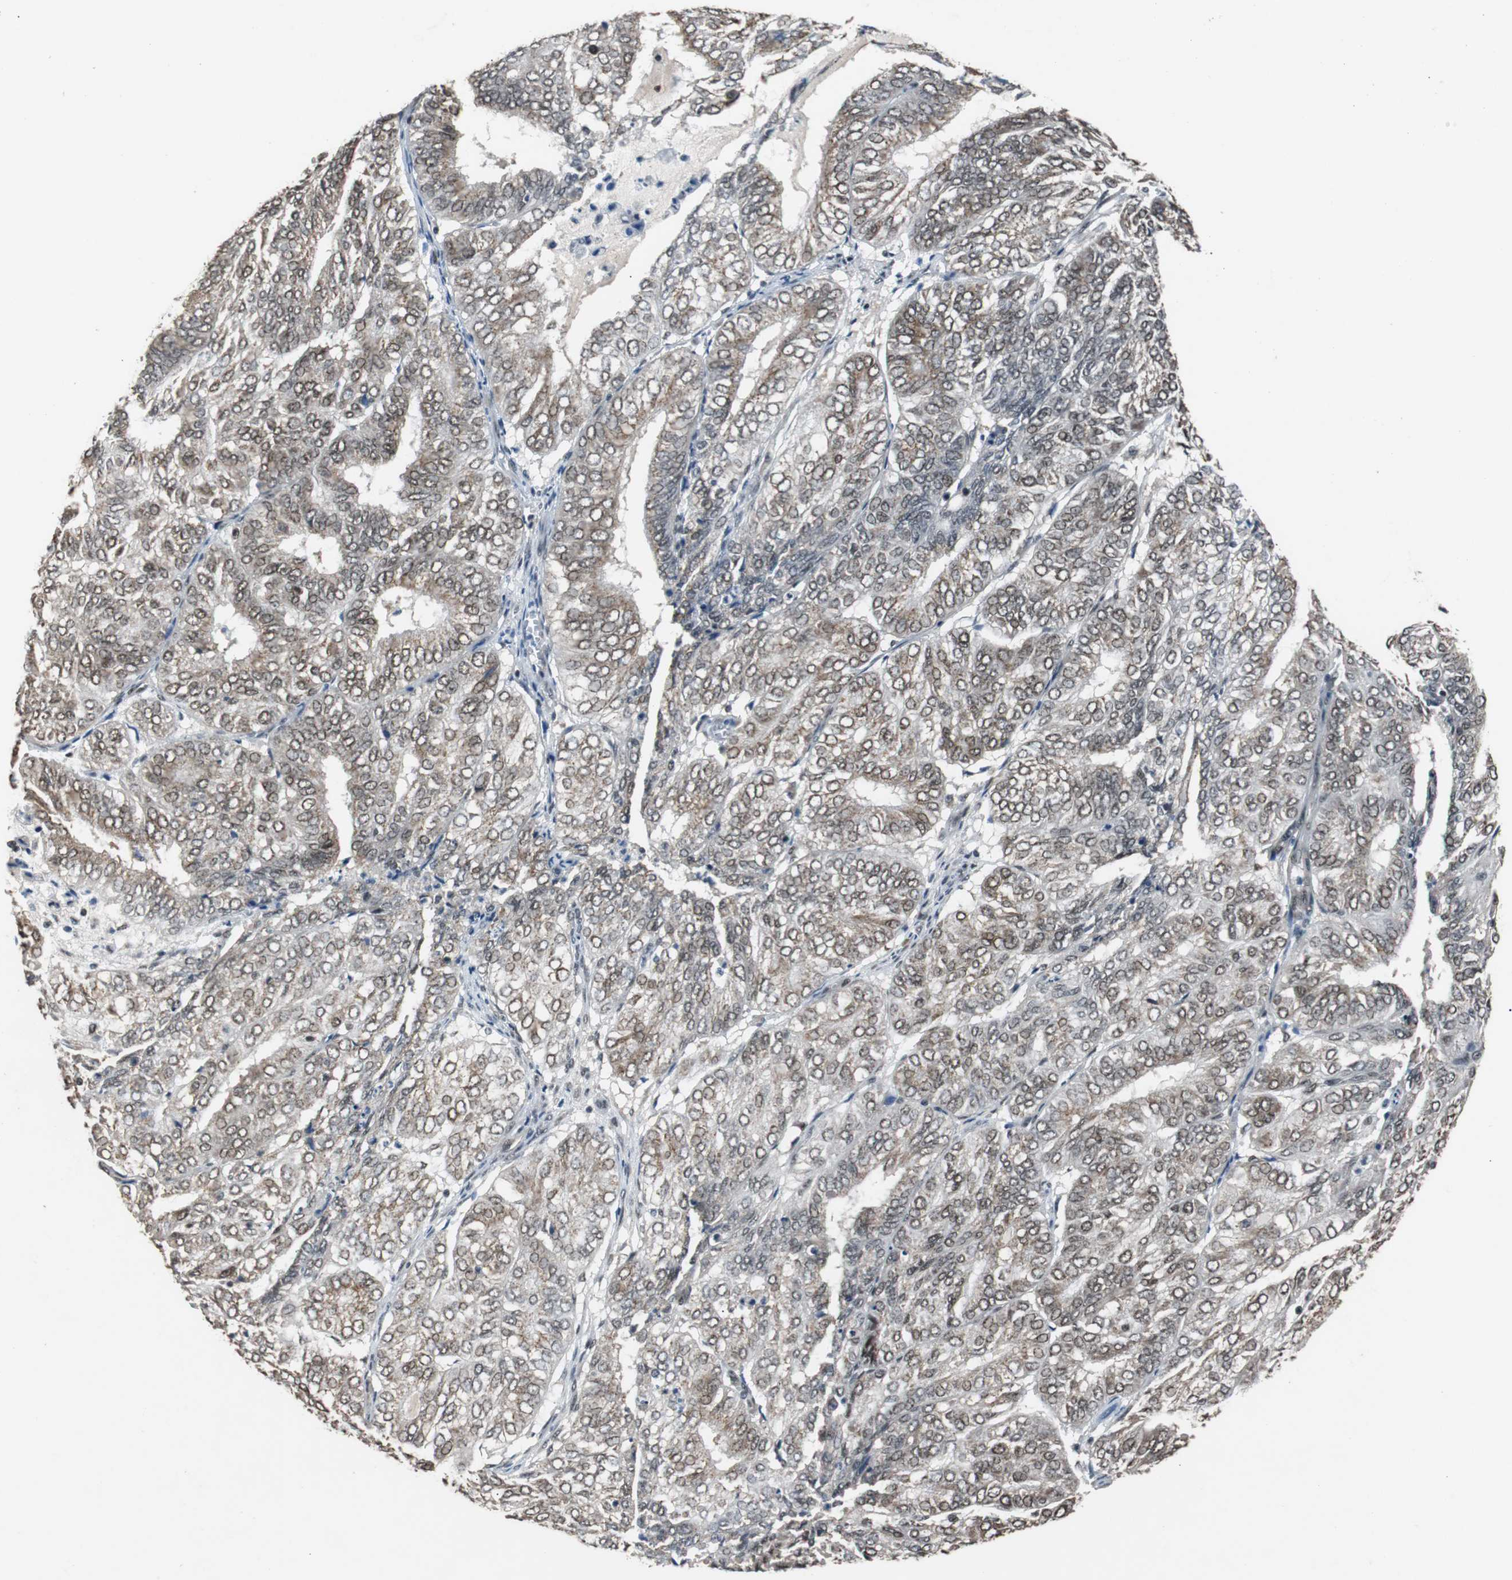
{"staining": {"intensity": "weak", "quantity": ">75%", "location": "nuclear"}, "tissue": "endometrial cancer", "cell_type": "Tumor cells", "image_type": "cancer", "snomed": [{"axis": "morphology", "description": "Adenocarcinoma, NOS"}, {"axis": "topography", "description": "Uterus"}], "caption": "Protein expression by immunohistochemistry (IHC) reveals weak nuclear positivity in approximately >75% of tumor cells in adenocarcinoma (endometrial). Immunohistochemistry stains the protein of interest in brown and the nuclei are stained blue.", "gene": "USP28", "patient": {"sex": "female", "age": 60}}